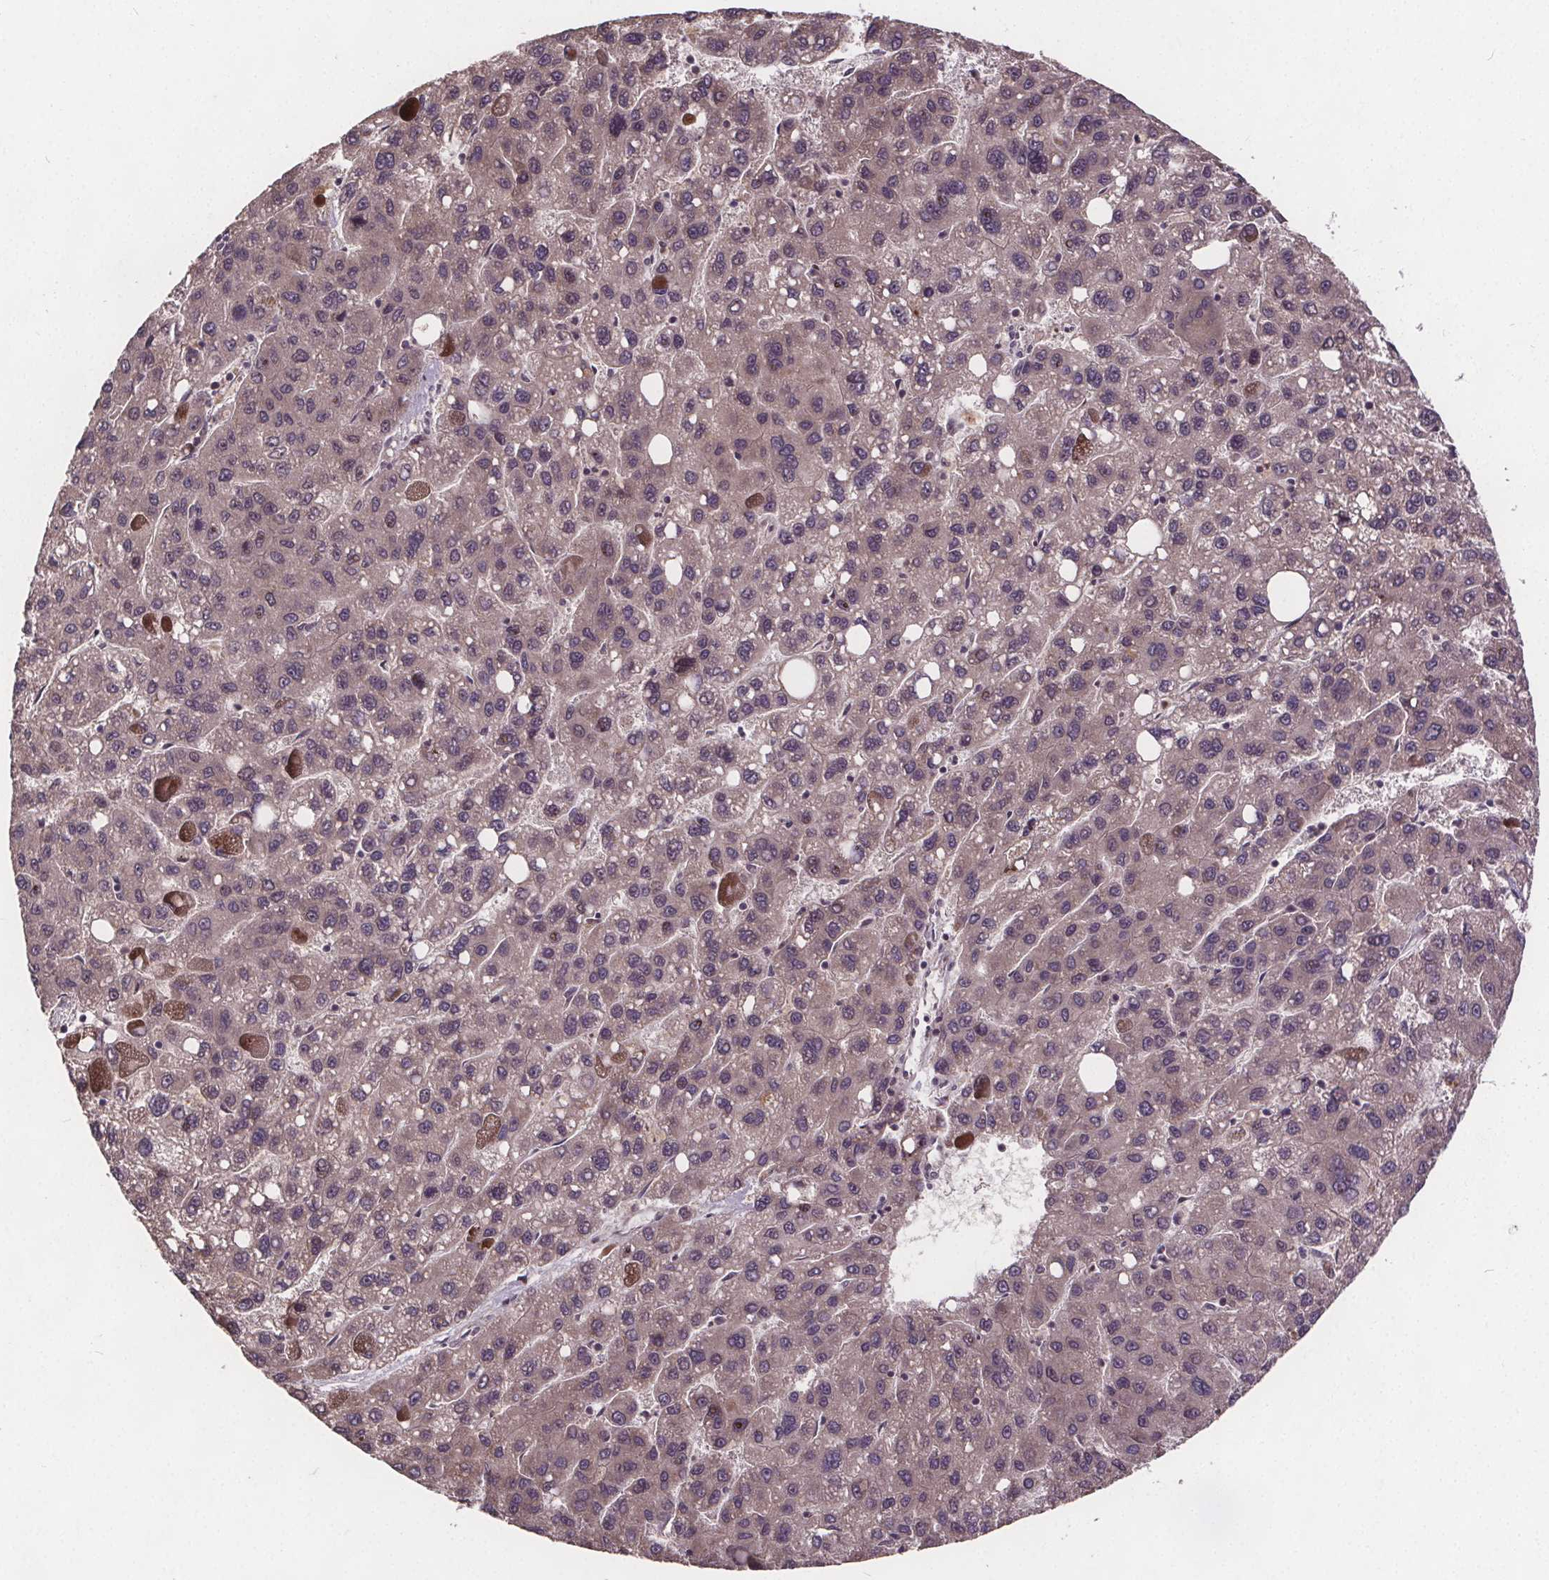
{"staining": {"intensity": "negative", "quantity": "none", "location": "none"}, "tissue": "liver cancer", "cell_type": "Tumor cells", "image_type": "cancer", "snomed": [{"axis": "morphology", "description": "Carcinoma, Hepatocellular, NOS"}, {"axis": "topography", "description": "Liver"}], "caption": "Immunohistochemistry micrograph of hepatocellular carcinoma (liver) stained for a protein (brown), which exhibits no staining in tumor cells.", "gene": "USP9X", "patient": {"sex": "female", "age": 82}}